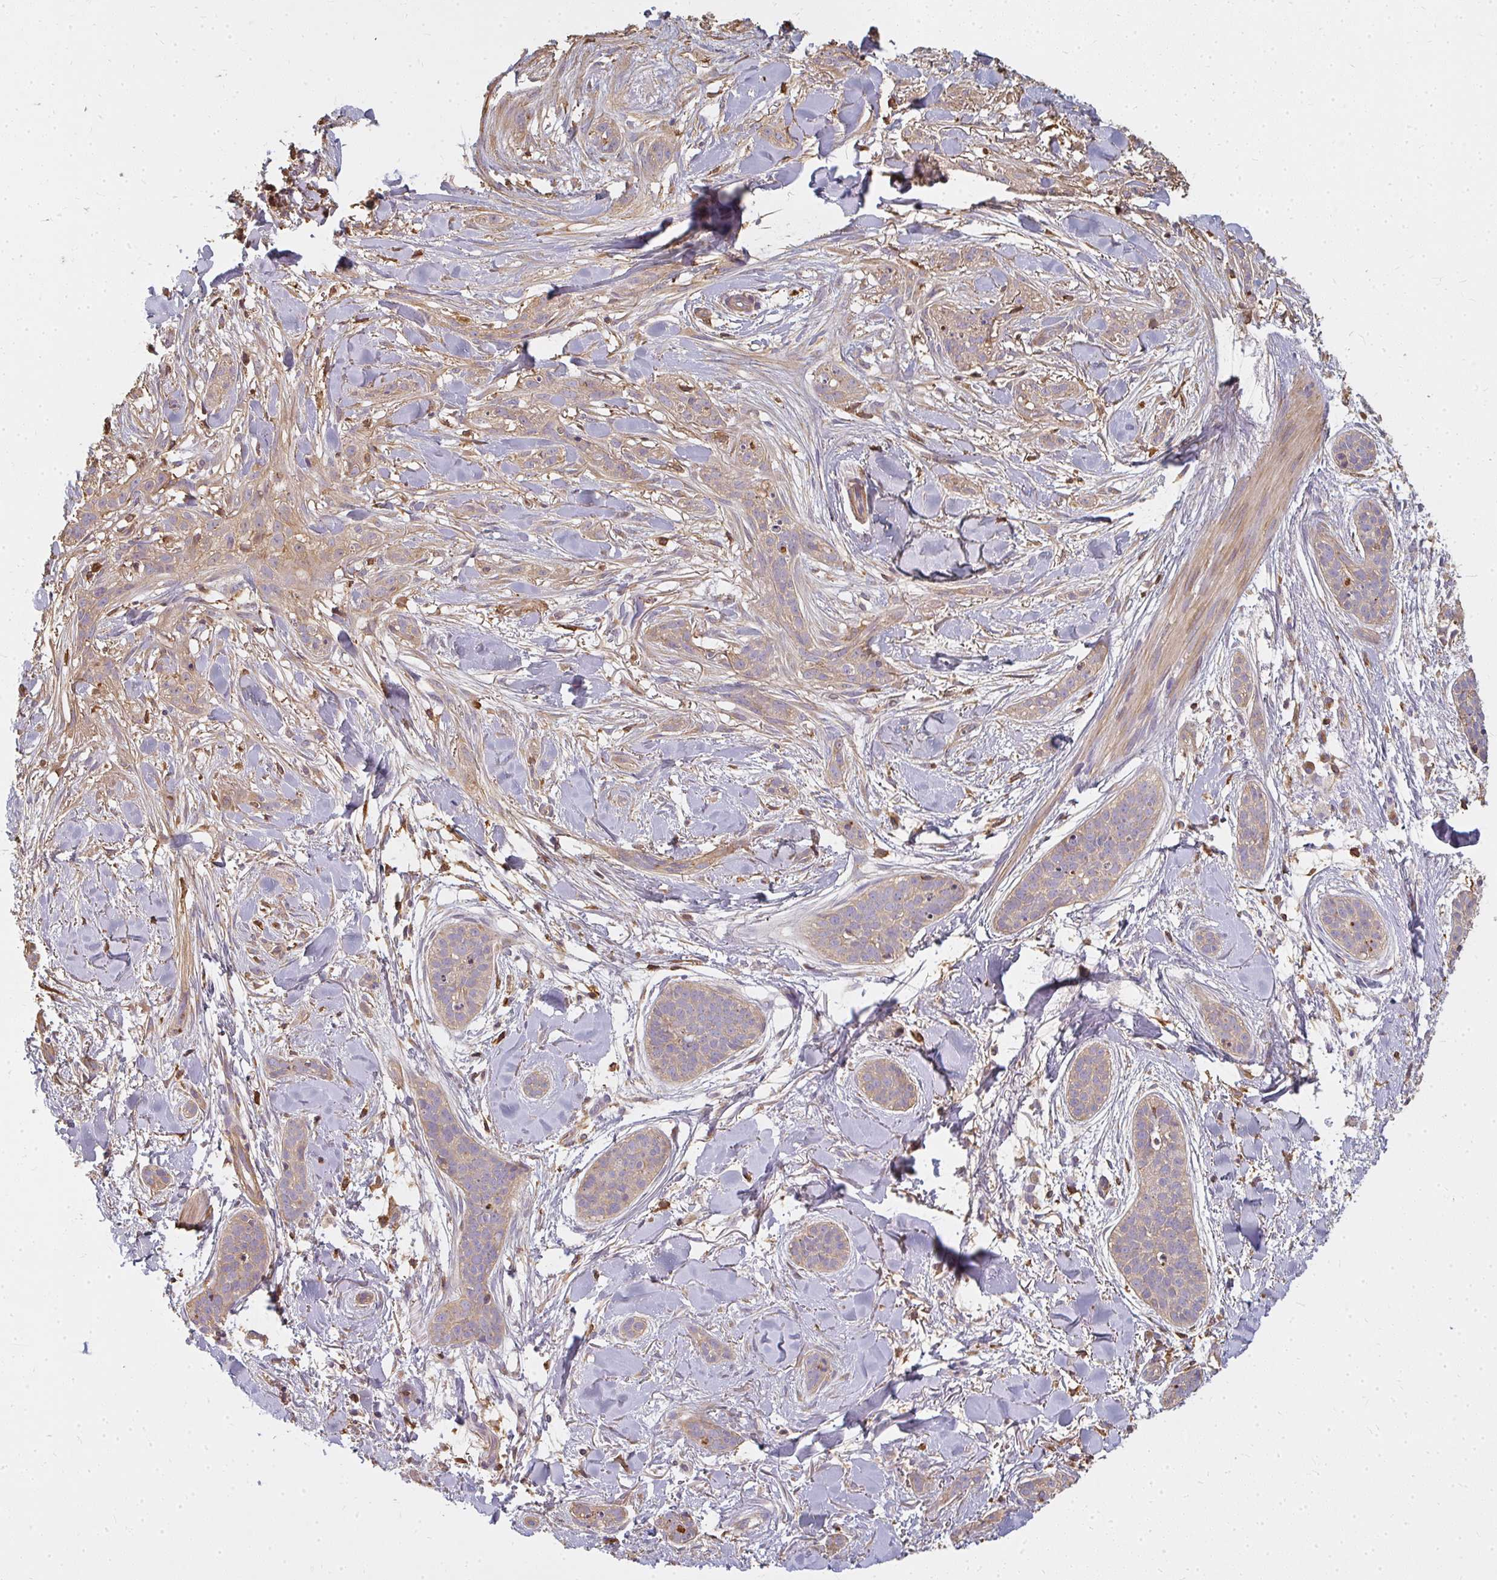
{"staining": {"intensity": "weak", "quantity": "25%-75%", "location": "cytoplasmic/membranous"}, "tissue": "skin cancer", "cell_type": "Tumor cells", "image_type": "cancer", "snomed": [{"axis": "morphology", "description": "Basal cell carcinoma"}, {"axis": "topography", "description": "Skin"}], "caption": "Protein staining of skin cancer (basal cell carcinoma) tissue reveals weak cytoplasmic/membranous expression in about 25%-75% of tumor cells.", "gene": "CNTRL", "patient": {"sex": "male", "age": 52}}